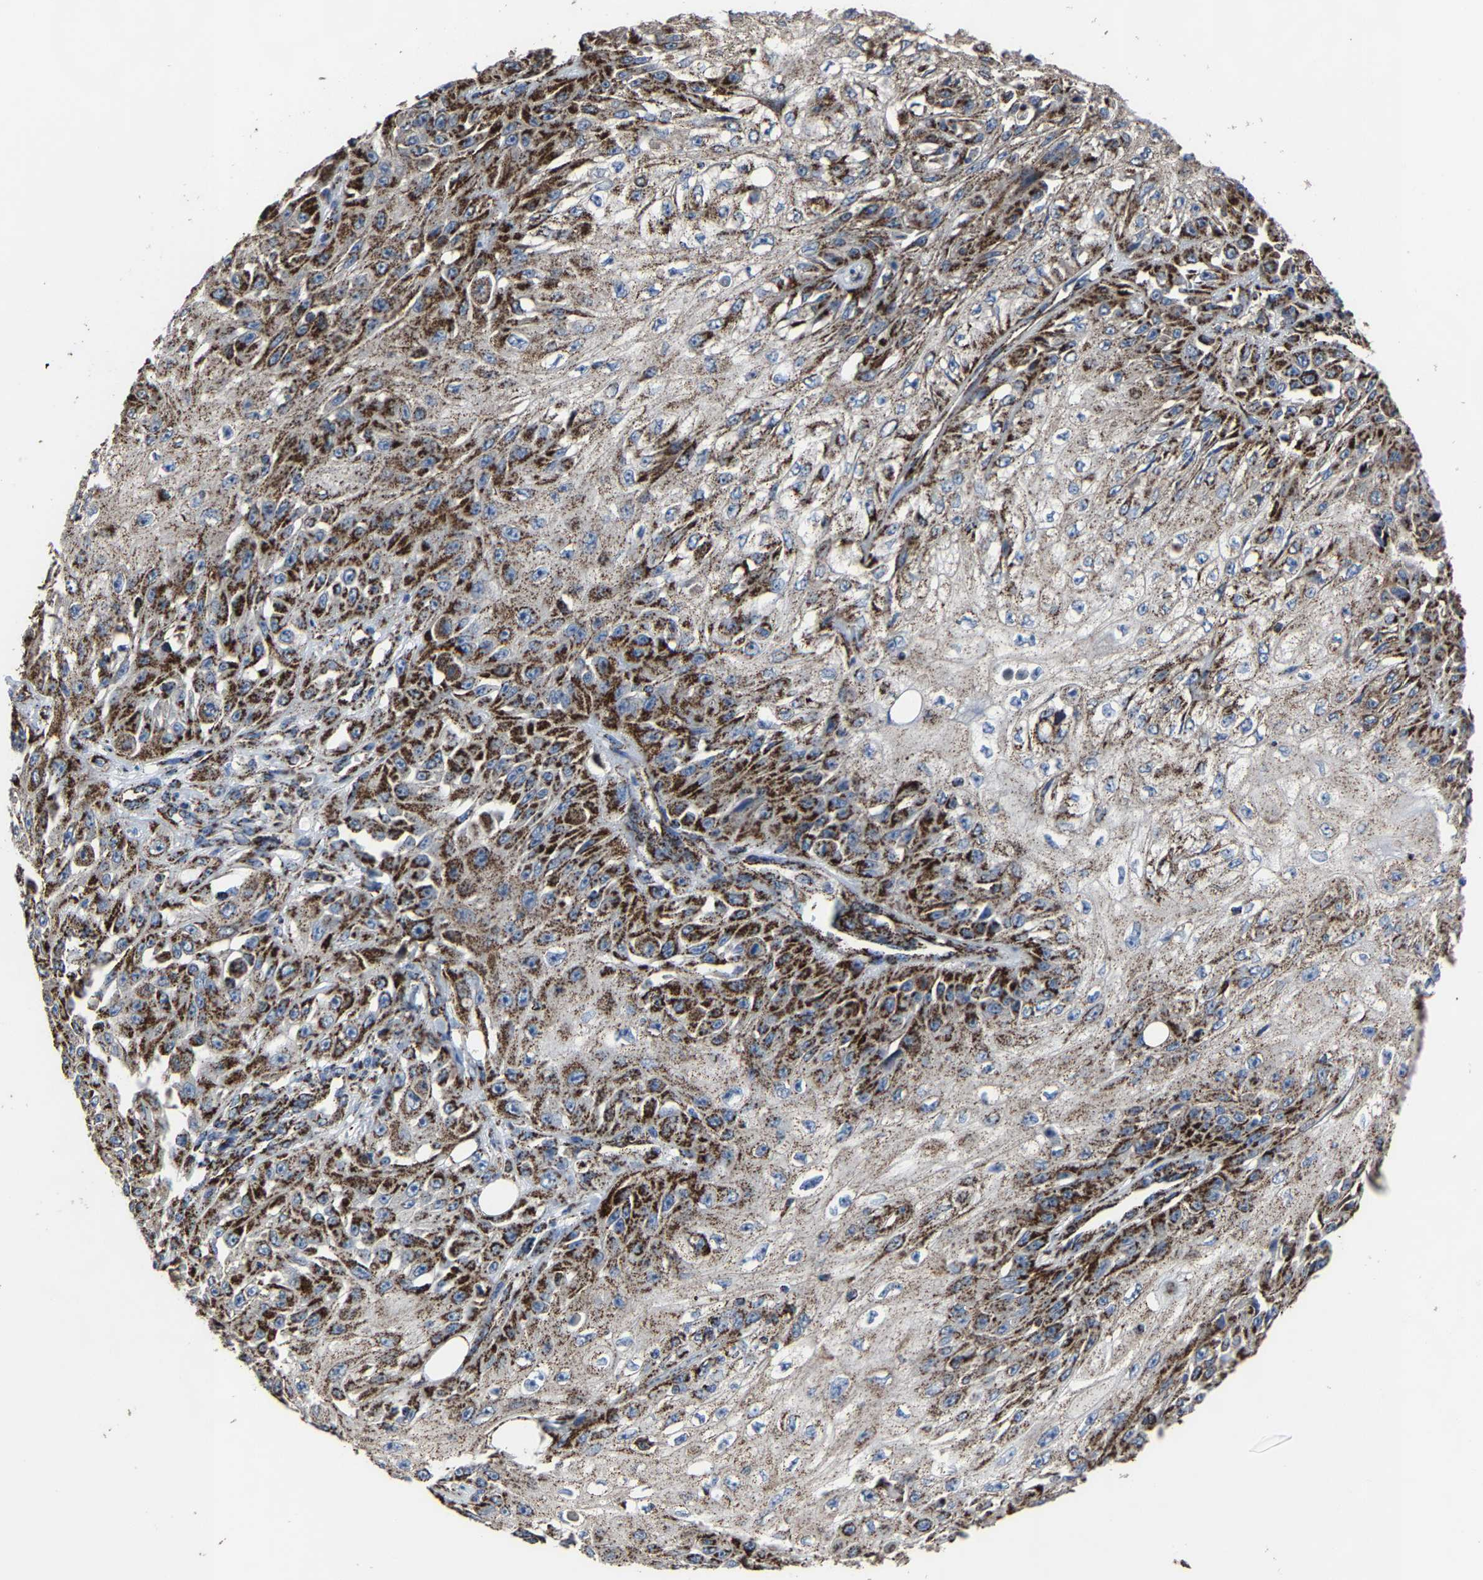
{"staining": {"intensity": "strong", "quantity": ">75%", "location": "cytoplasmic/membranous"}, "tissue": "skin cancer", "cell_type": "Tumor cells", "image_type": "cancer", "snomed": [{"axis": "morphology", "description": "Squamous cell carcinoma, NOS"}, {"axis": "morphology", "description": "Squamous cell carcinoma, metastatic, NOS"}, {"axis": "topography", "description": "Skin"}, {"axis": "topography", "description": "Lymph node"}], "caption": "This photomicrograph reveals IHC staining of human skin cancer (squamous cell carcinoma), with high strong cytoplasmic/membranous positivity in approximately >75% of tumor cells.", "gene": "NDUFV3", "patient": {"sex": "male", "age": 75}}